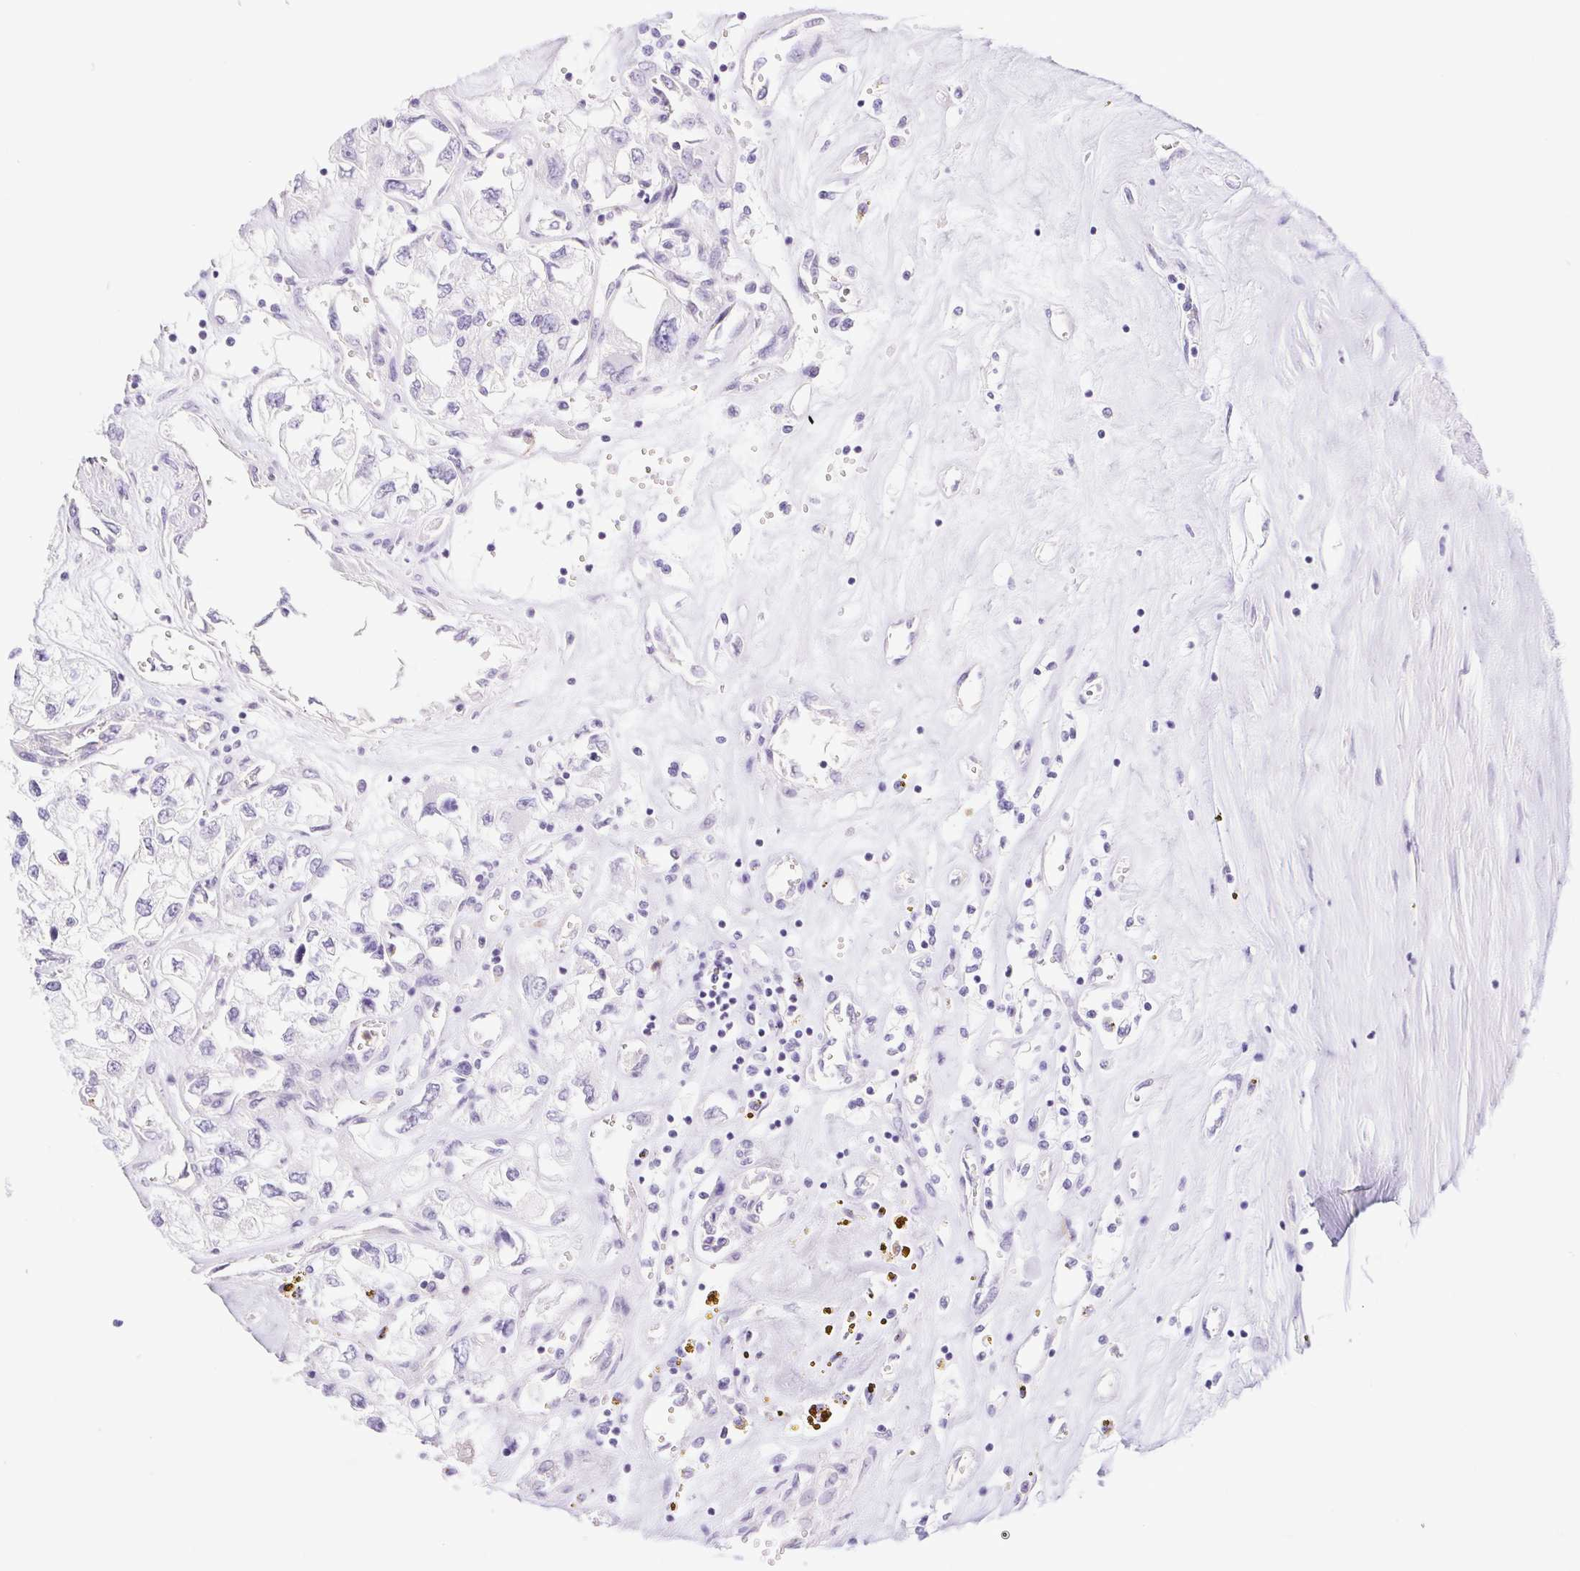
{"staining": {"intensity": "negative", "quantity": "none", "location": "none"}, "tissue": "renal cancer", "cell_type": "Tumor cells", "image_type": "cancer", "snomed": [{"axis": "morphology", "description": "Adenocarcinoma, NOS"}, {"axis": "topography", "description": "Kidney"}], "caption": "This is an immunohistochemistry (IHC) image of human renal cancer. There is no positivity in tumor cells.", "gene": "FAM177B", "patient": {"sex": "female", "age": 59}}